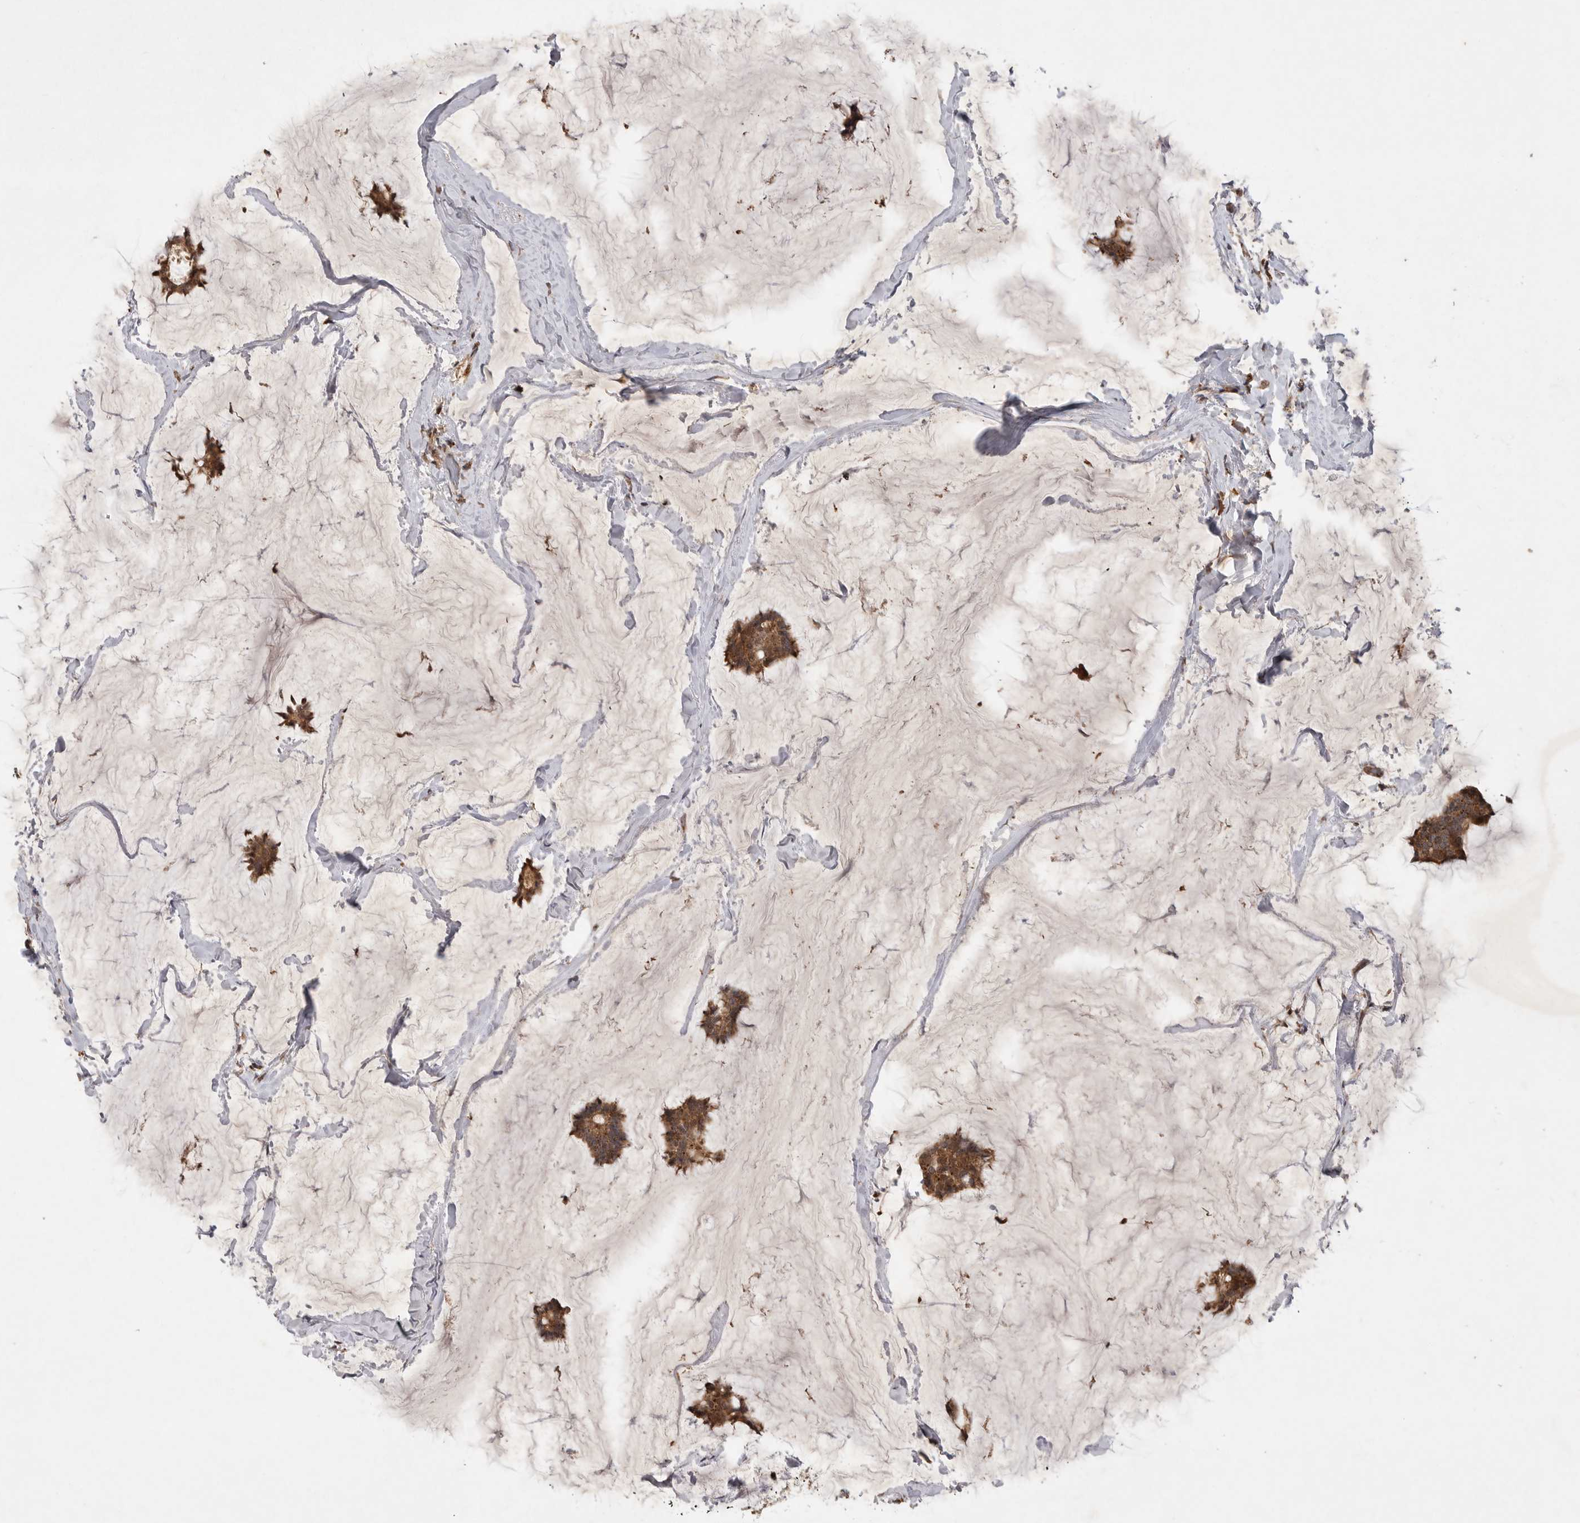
{"staining": {"intensity": "moderate", "quantity": ">75%", "location": "cytoplasmic/membranous"}, "tissue": "breast cancer", "cell_type": "Tumor cells", "image_type": "cancer", "snomed": [{"axis": "morphology", "description": "Duct carcinoma"}, {"axis": "topography", "description": "Breast"}], "caption": "Moderate cytoplasmic/membranous staining for a protein is present in approximately >75% of tumor cells of breast cancer (infiltrating ductal carcinoma) using immunohistochemistry.", "gene": "ZNF232", "patient": {"sex": "female", "age": 93}}